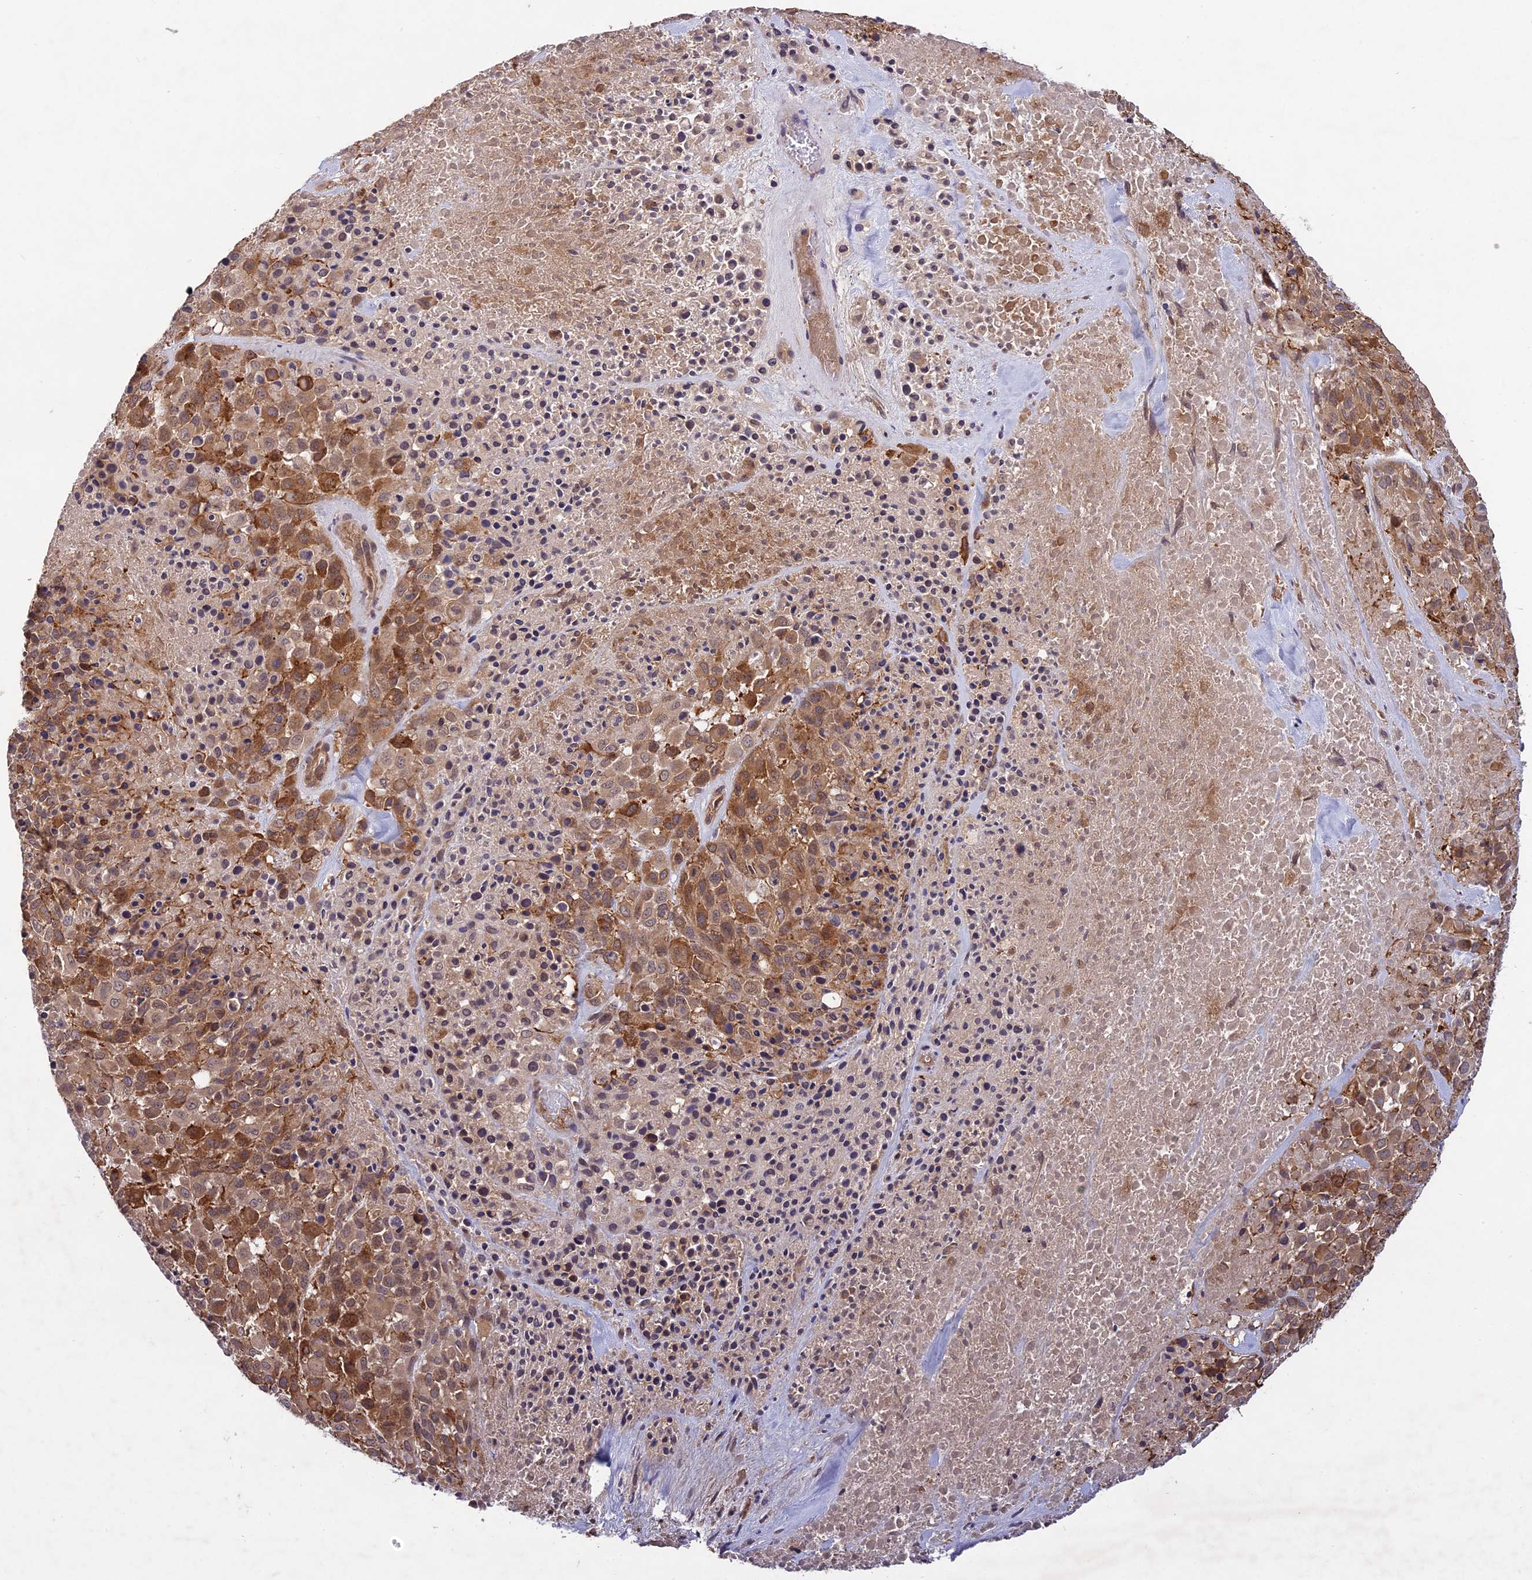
{"staining": {"intensity": "moderate", "quantity": ">75%", "location": "cytoplasmic/membranous"}, "tissue": "melanoma", "cell_type": "Tumor cells", "image_type": "cancer", "snomed": [{"axis": "morphology", "description": "Malignant melanoma, Metastatic site"}, {"axis": "topography", "description": "Skin"}], "caption": "A medium amount of moderate cytoplasmic/membranous positivity is seen in about >75% of tumor cells in malignant melanoma (metastatic site) tissue.", "gene": "ADO", "patient": {"sex": "female", "age": 81}}